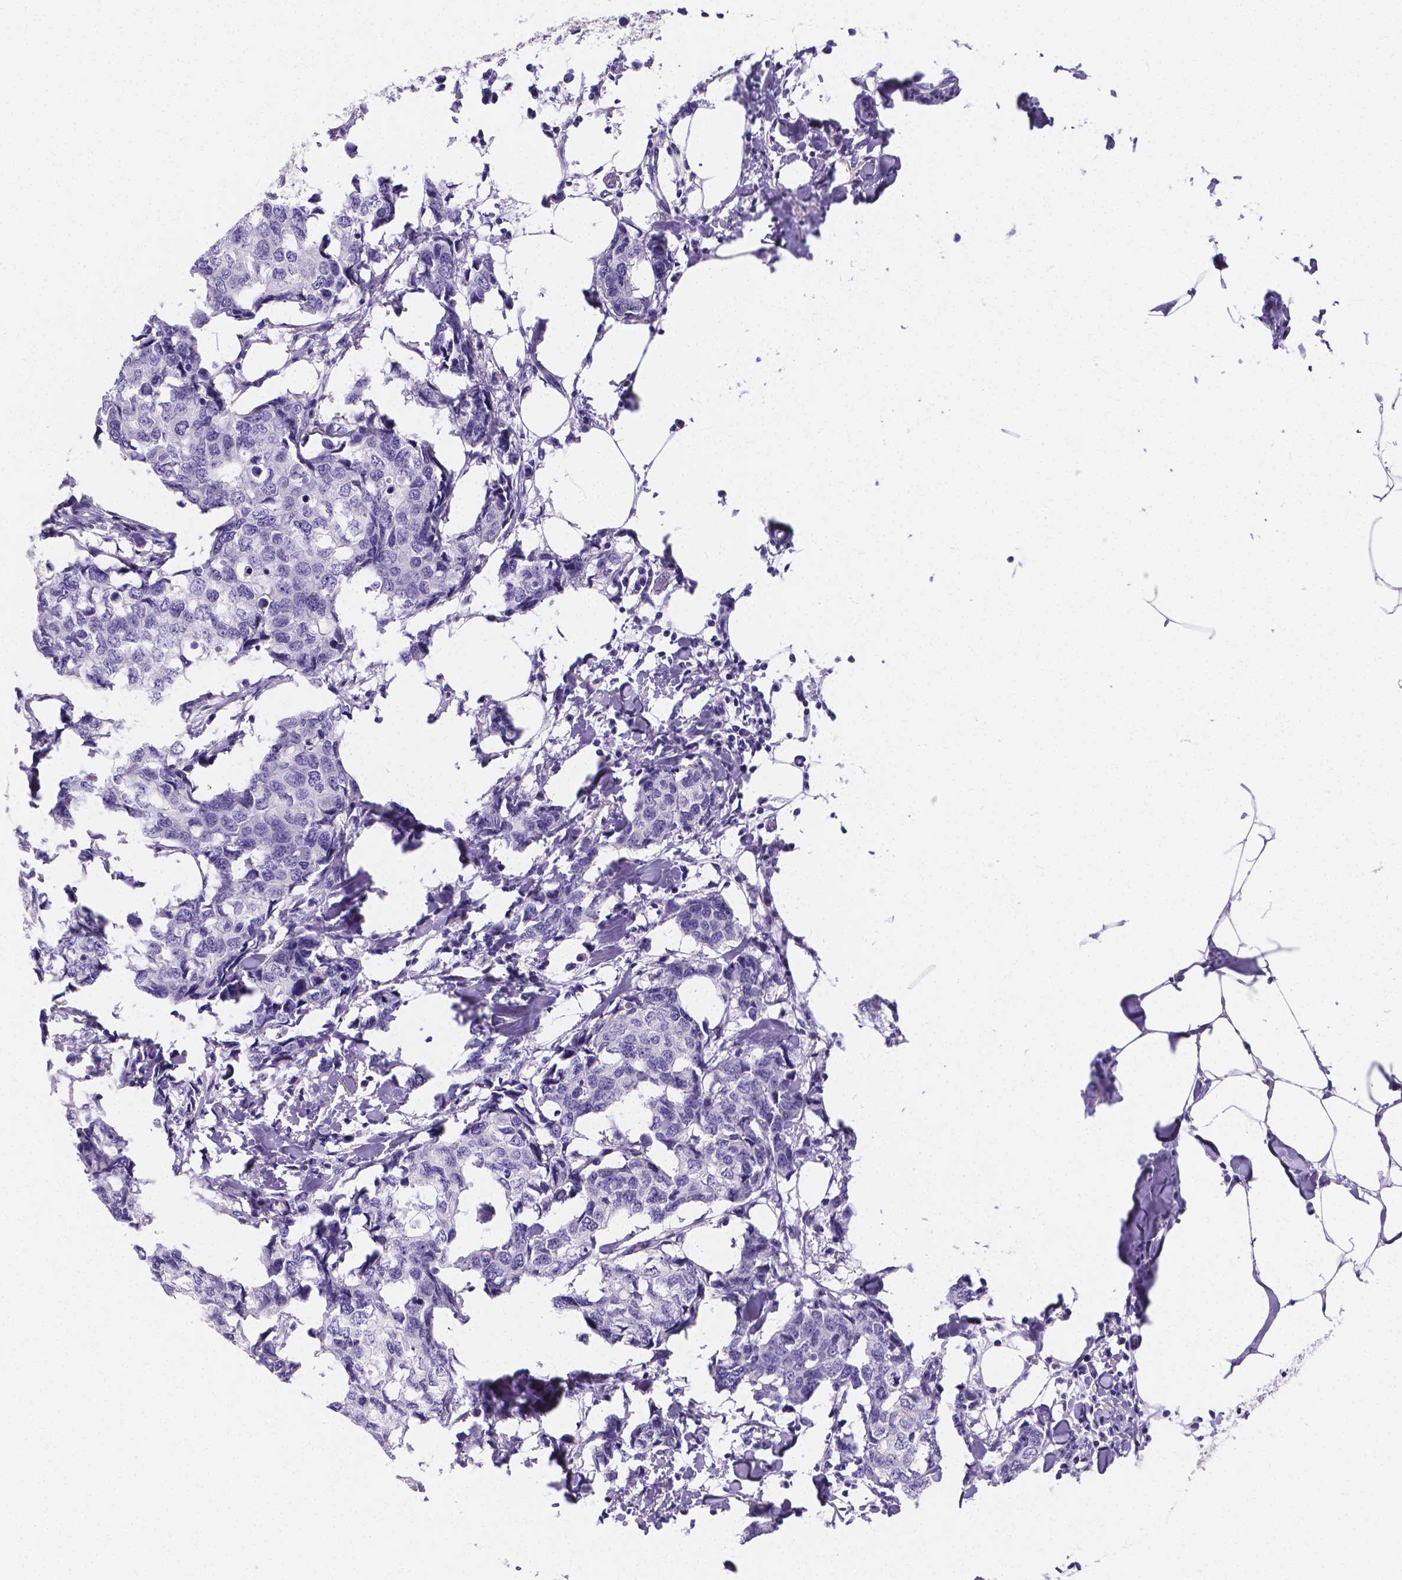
{"staining": {"intensity": "negative", "quantity": "none", "location": "none"}, "tissue": "breast cancer", "cell_type": "Tumor cells", "image_type": "cancer", "snomed": [{"axis": "morphology", "description": "Duct carcinoma"}, {"axis": "topography", "description": "Breast"}], "caption": "Breast infiltrating ductal carcinoma stained for a protein using IHC reveals no staining tumor cells.", "gene": "PLXNA4", "patient": {"sex": "female", "age": 27}}